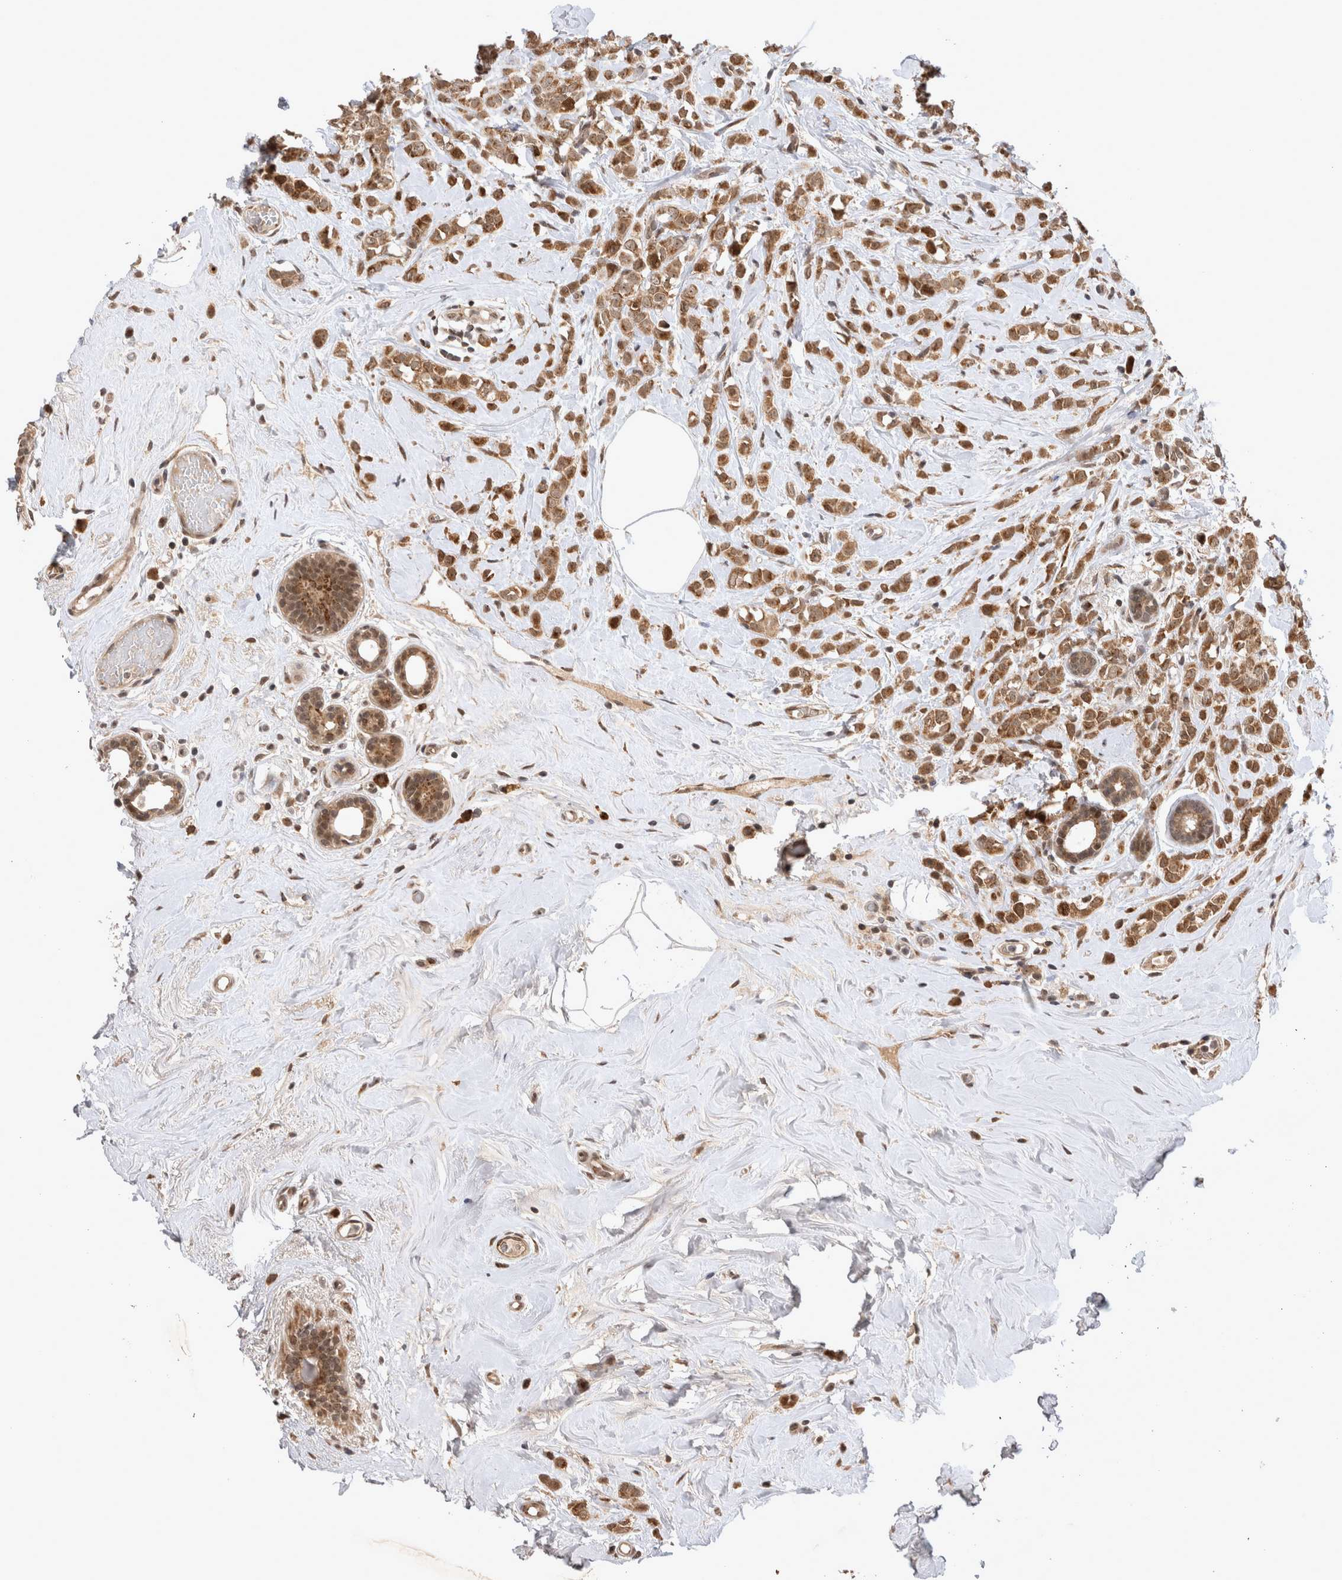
{"staining": {"intensity": "moderate", "quantity": ">75%", "location": "cytoplasmic/membranous,nuclear"}, "tissue": "breast cancer", "cell_type": "Tumor cells", "image_type": "cancer", "snomed": [{"axis": "morphology", "description": "Lobular carcinoma"}, {"axis": "topography", "description": "Breast"}], "caption": "Human breast lobular carcinoma stained for a protein (brown) displays moderate cytoplasmic/membranous and nuclear positive expression in about >75% of tumor cells.", "gene": "TMEM65", "patient": {"sex": "female", "age": 47}}